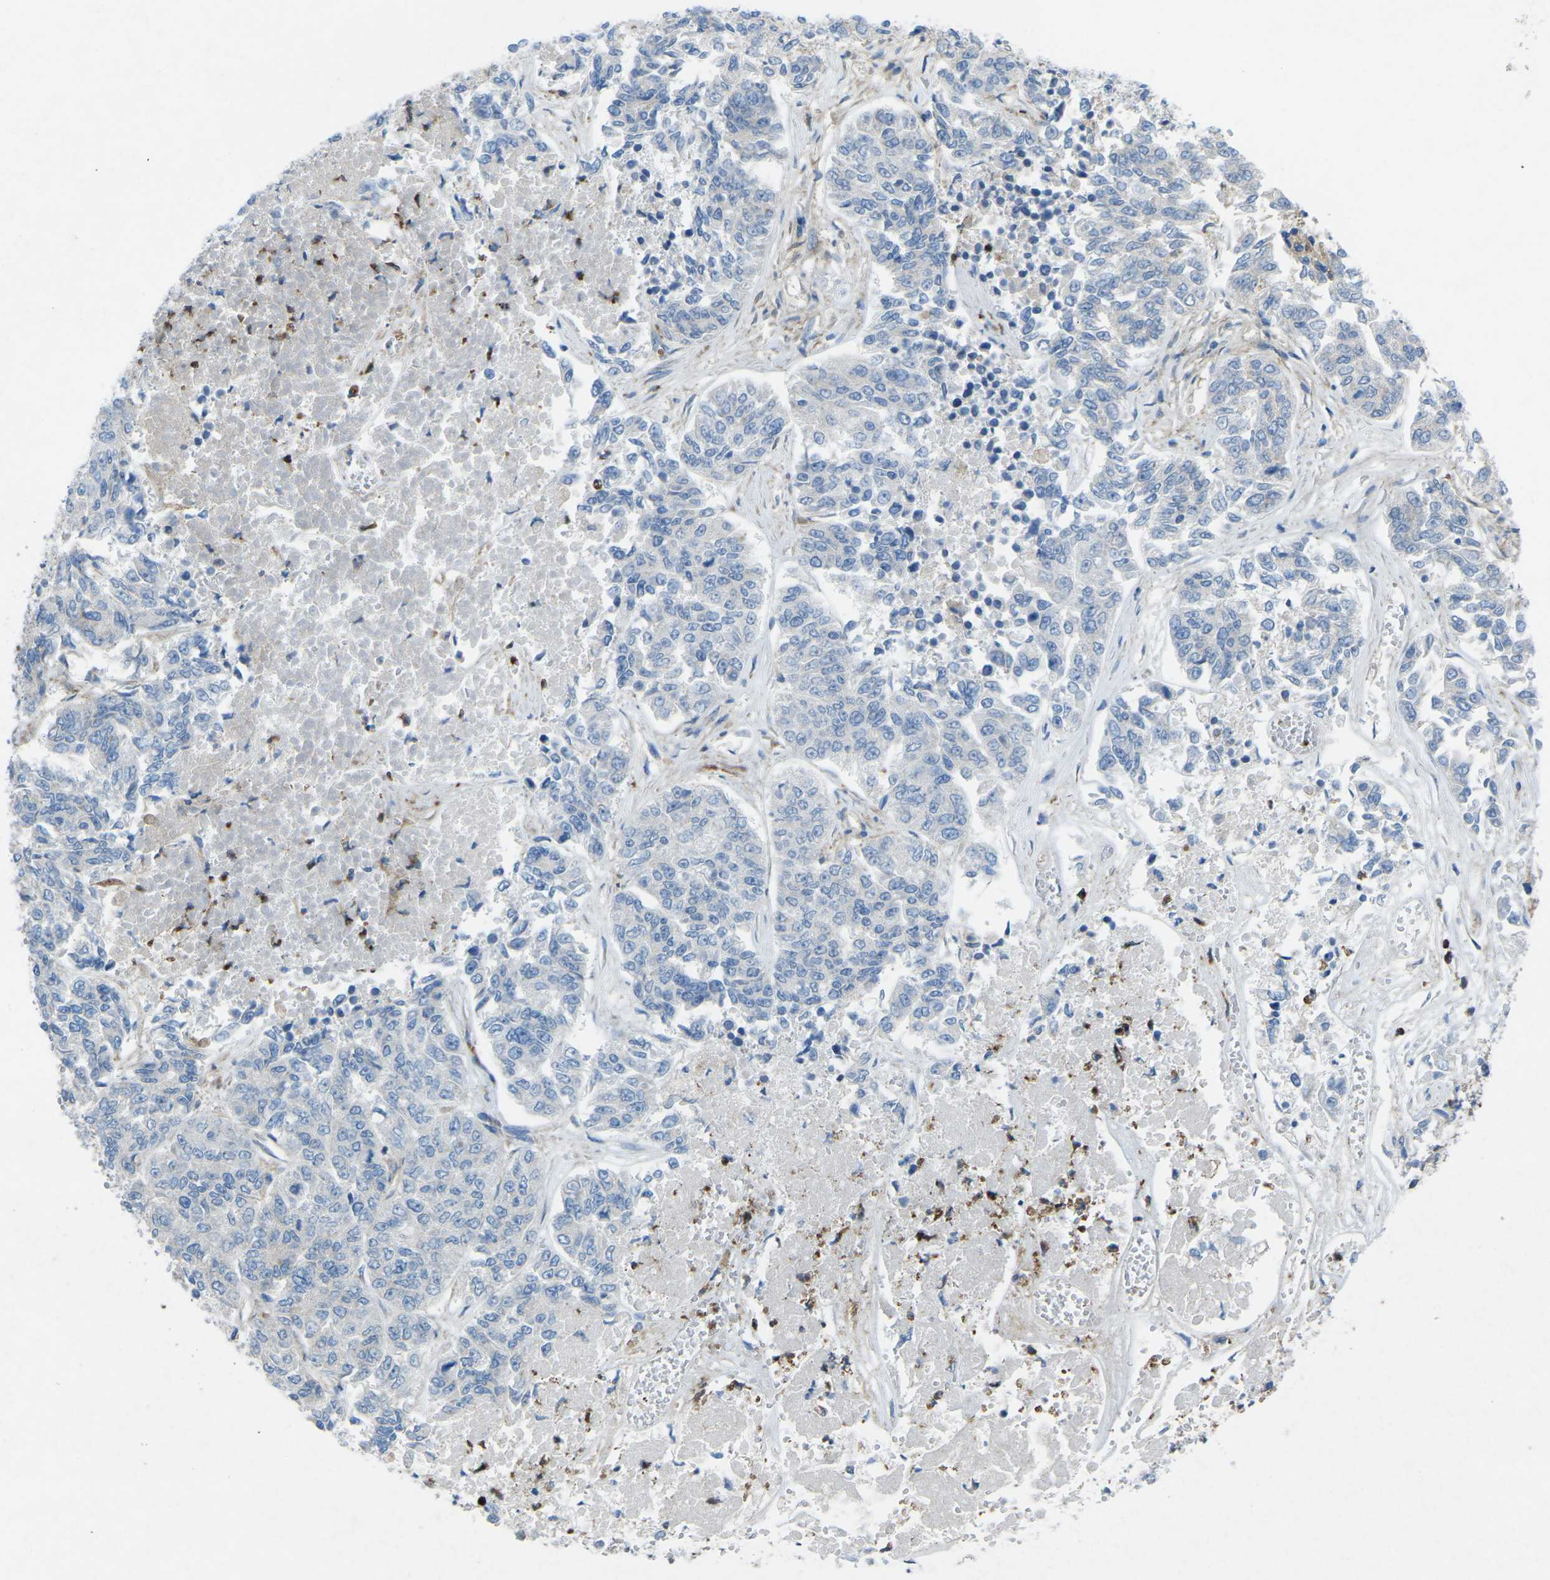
{"staining": {"intensity": "negative", "quantity": "none", "location": "none"}, "tissue": "lung cancer", "cell_type": "Tumor cells", "image_type": "cancer", "snomed": [{"axis": "morphology", "description": "Adenocarcinoma, NOS"}, {"axis": "topography", "description": "Lung"}], "caption": "This is a histopathology image of immunohistochemistry (IHC) staining of lung adenocarcinoma, which shows no staining in tumor cells.", "gene": "STK11", "patient": {"sex": "male", "age": 84}}